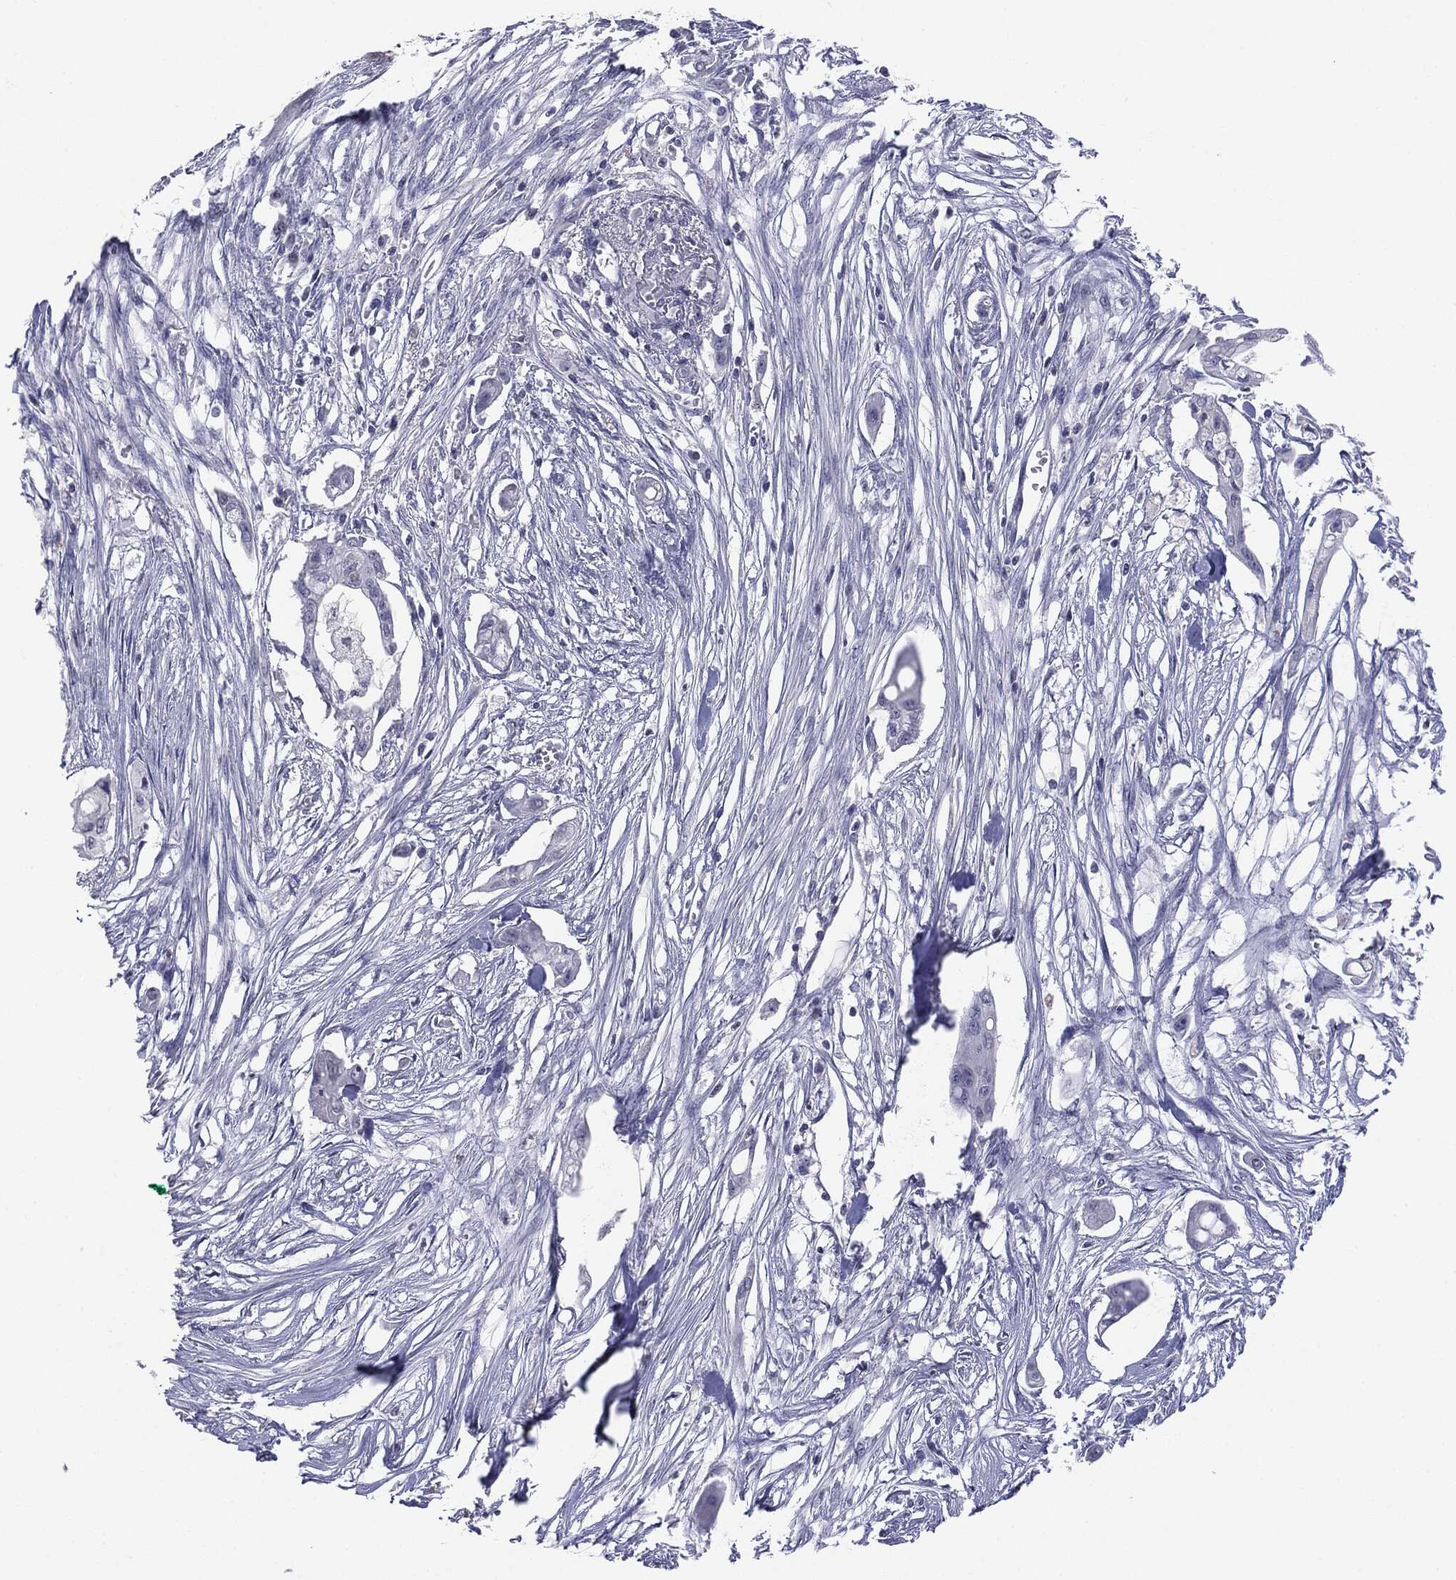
{"staining": {"intensity": "negative", "quantity": "none", "location": "none"}, "tissue": "pancreatic cancer", "cell_type": "Tumor cells", "image_type": "cancer", "snomed": [{"axis": "morphology", "description": "Normal tissue, NOS"}, {"axis": "morphology", "description": "Adenocarcinoma, NOS"}, {"axis": "topography", "description": "Pancreas"}], "caption": "This is an immunohistochemistry photomicrograph of pancreatic adenocarcinoma. There is no positivity in tumor cells.", "gene": "SERPINB4", "patient": {"sex": "female", "age": 58}}